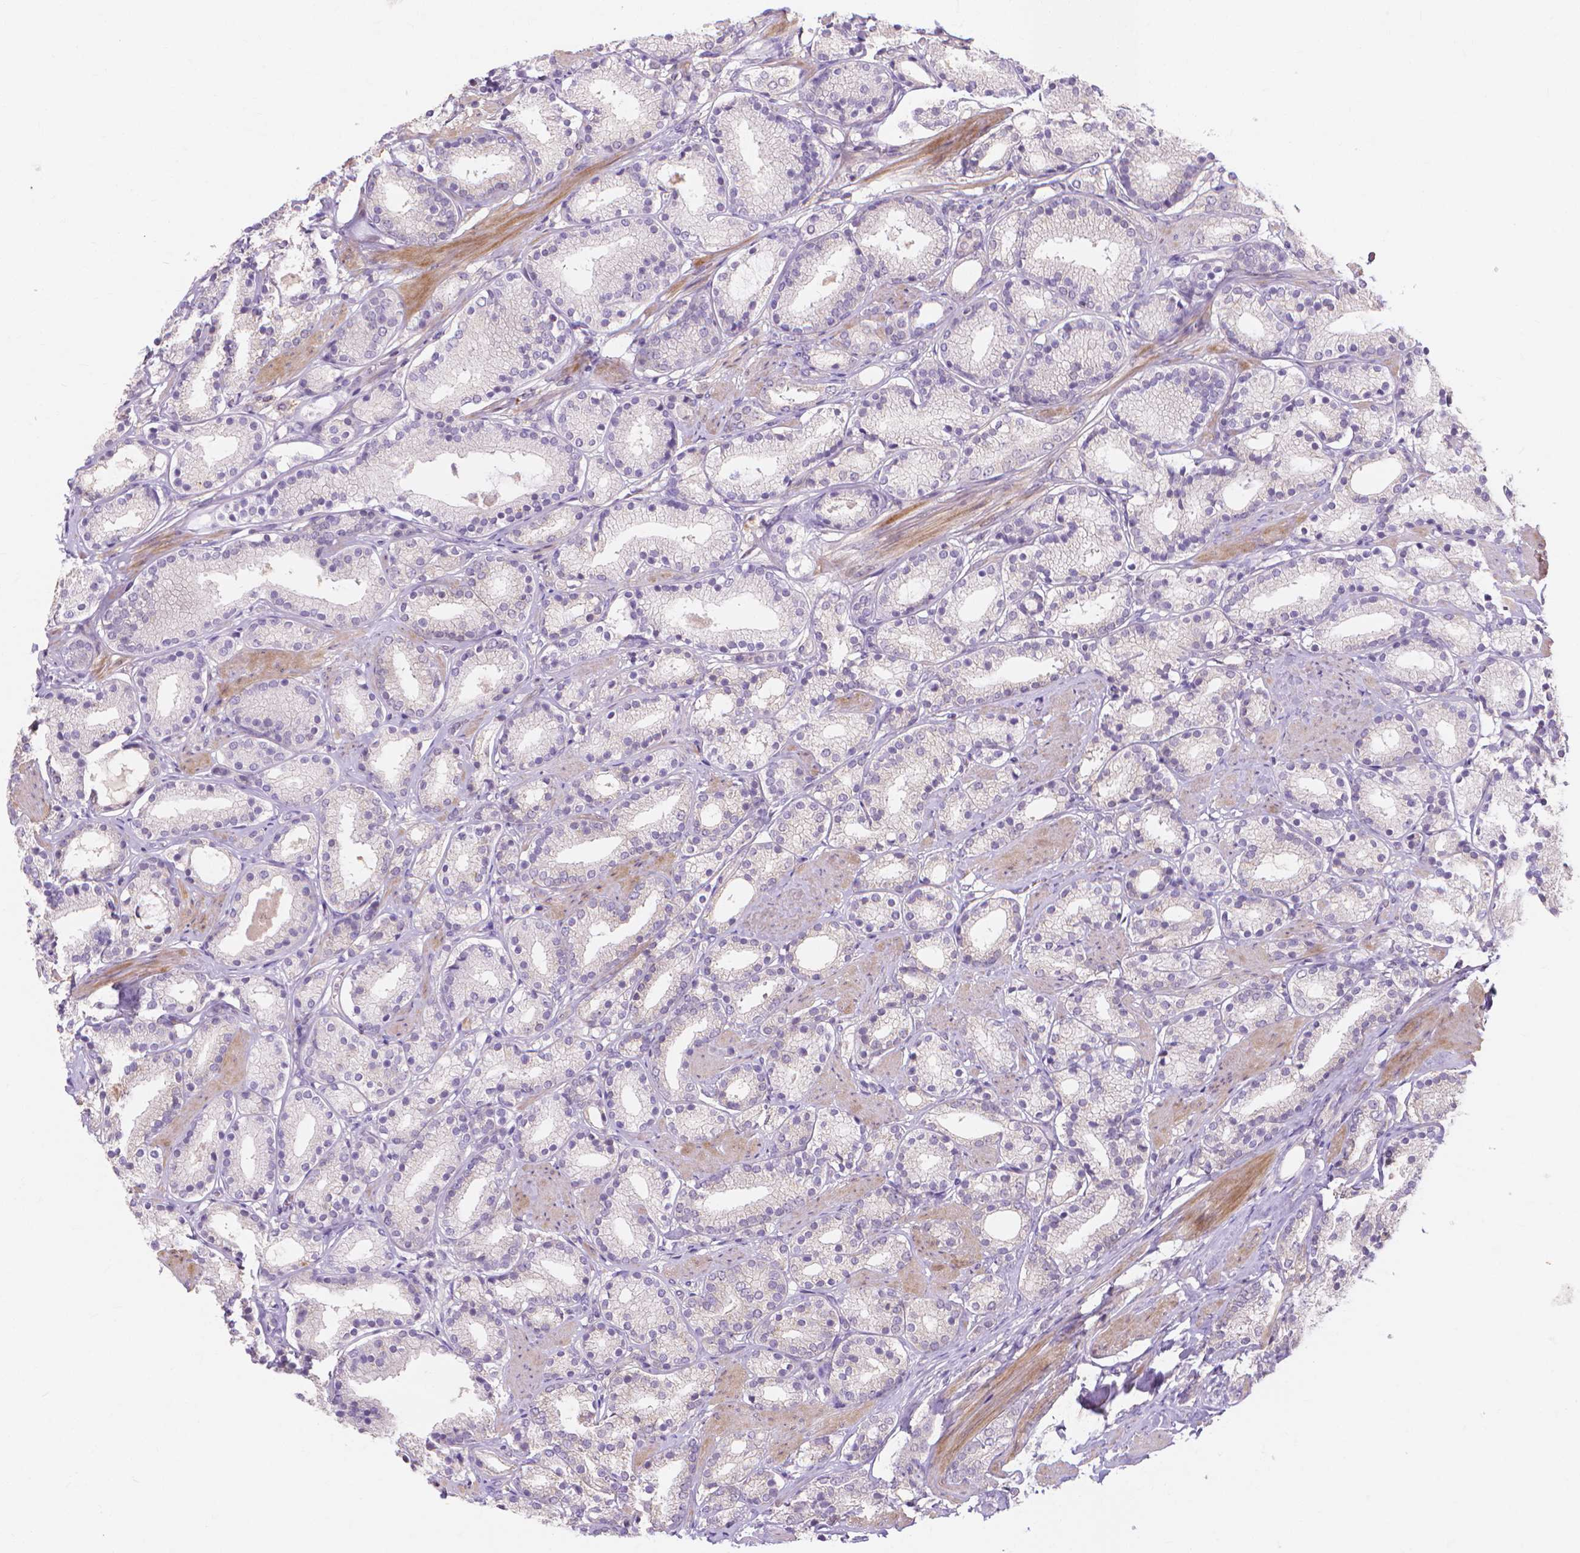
{"staining": {"intensity": "negative", "quantity": "none", "location": "none"}, "tissue": "prostate cancer", "cell_type": "Tumor cells", "image_type": "cancer", "snomed": [{"axis": "morphology", "description": "Adenocarcinoma, High grade"}, {"axis": "topography", "description": "Prostate"}], "caption": "Protein analysis of prostate cancer (high-grade adenocarcinoma) reveals no significant expression in tumor cells.", "gene": "PRDM13", "patient": {"sex": "male", "age": 63}}